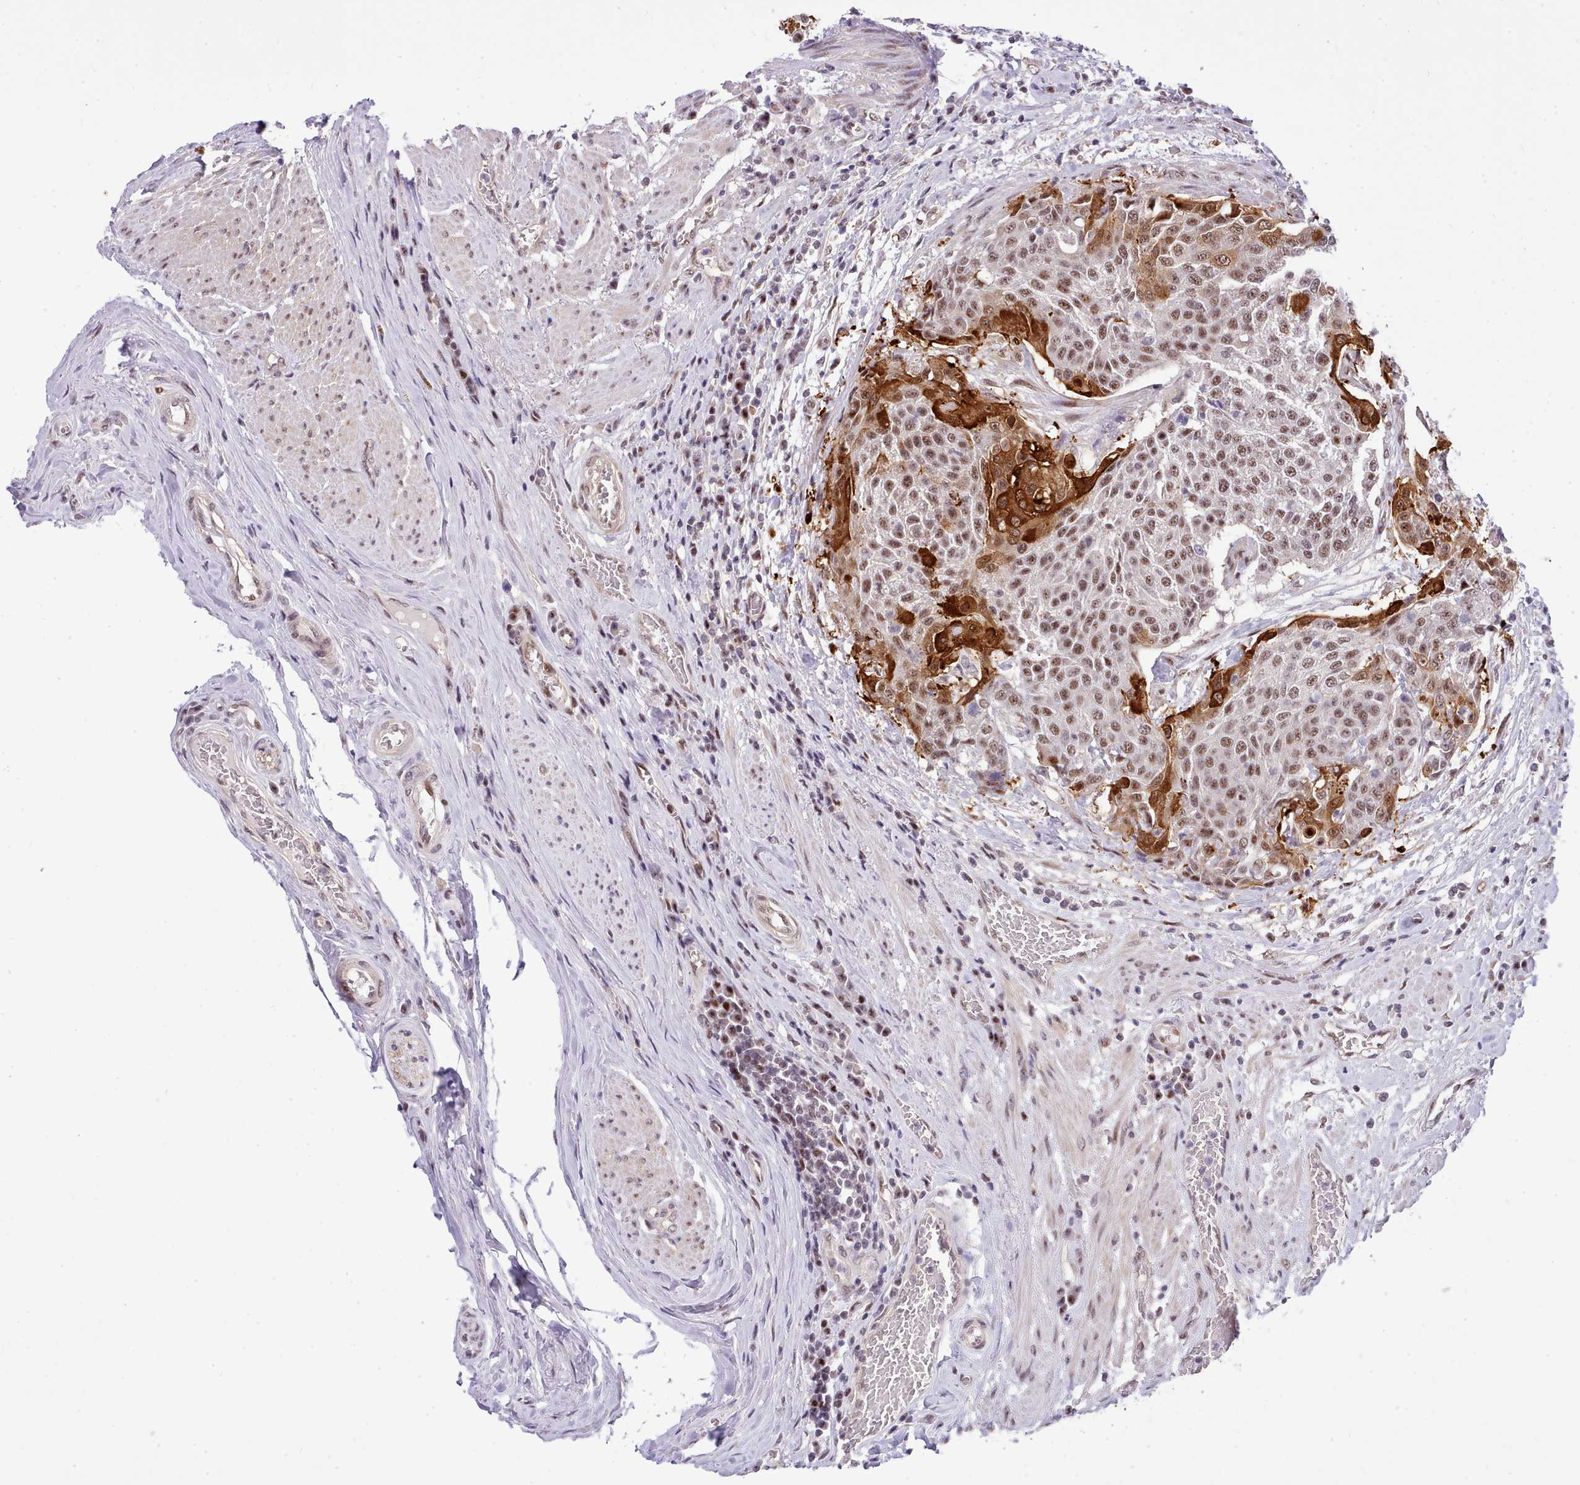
{"staining": {"intensity": "strong", "quantity": "25%-75%", "location": "cytoplasmic/membranous,nuclear"}, "tissue": "urothelial cancer", "cell_type": "Tumor cells", "image_type": "cancer", "snomed": [{"axis": "morphology", "description": "Urothelial carcinoma, High grade"}, {"axis": "topography", "description": "Urinary bladder"}], "caption": "This histopathology image shows immunohistochemistry (IHC) staining of urothelial carcinoma (high-grade), with high strong cytoplasmic/membranous and nuclear staining in approximately 25%-75% of tumor cells.", "gene": "HOXB7", "patient": {"sex": "female", "age": 63}}